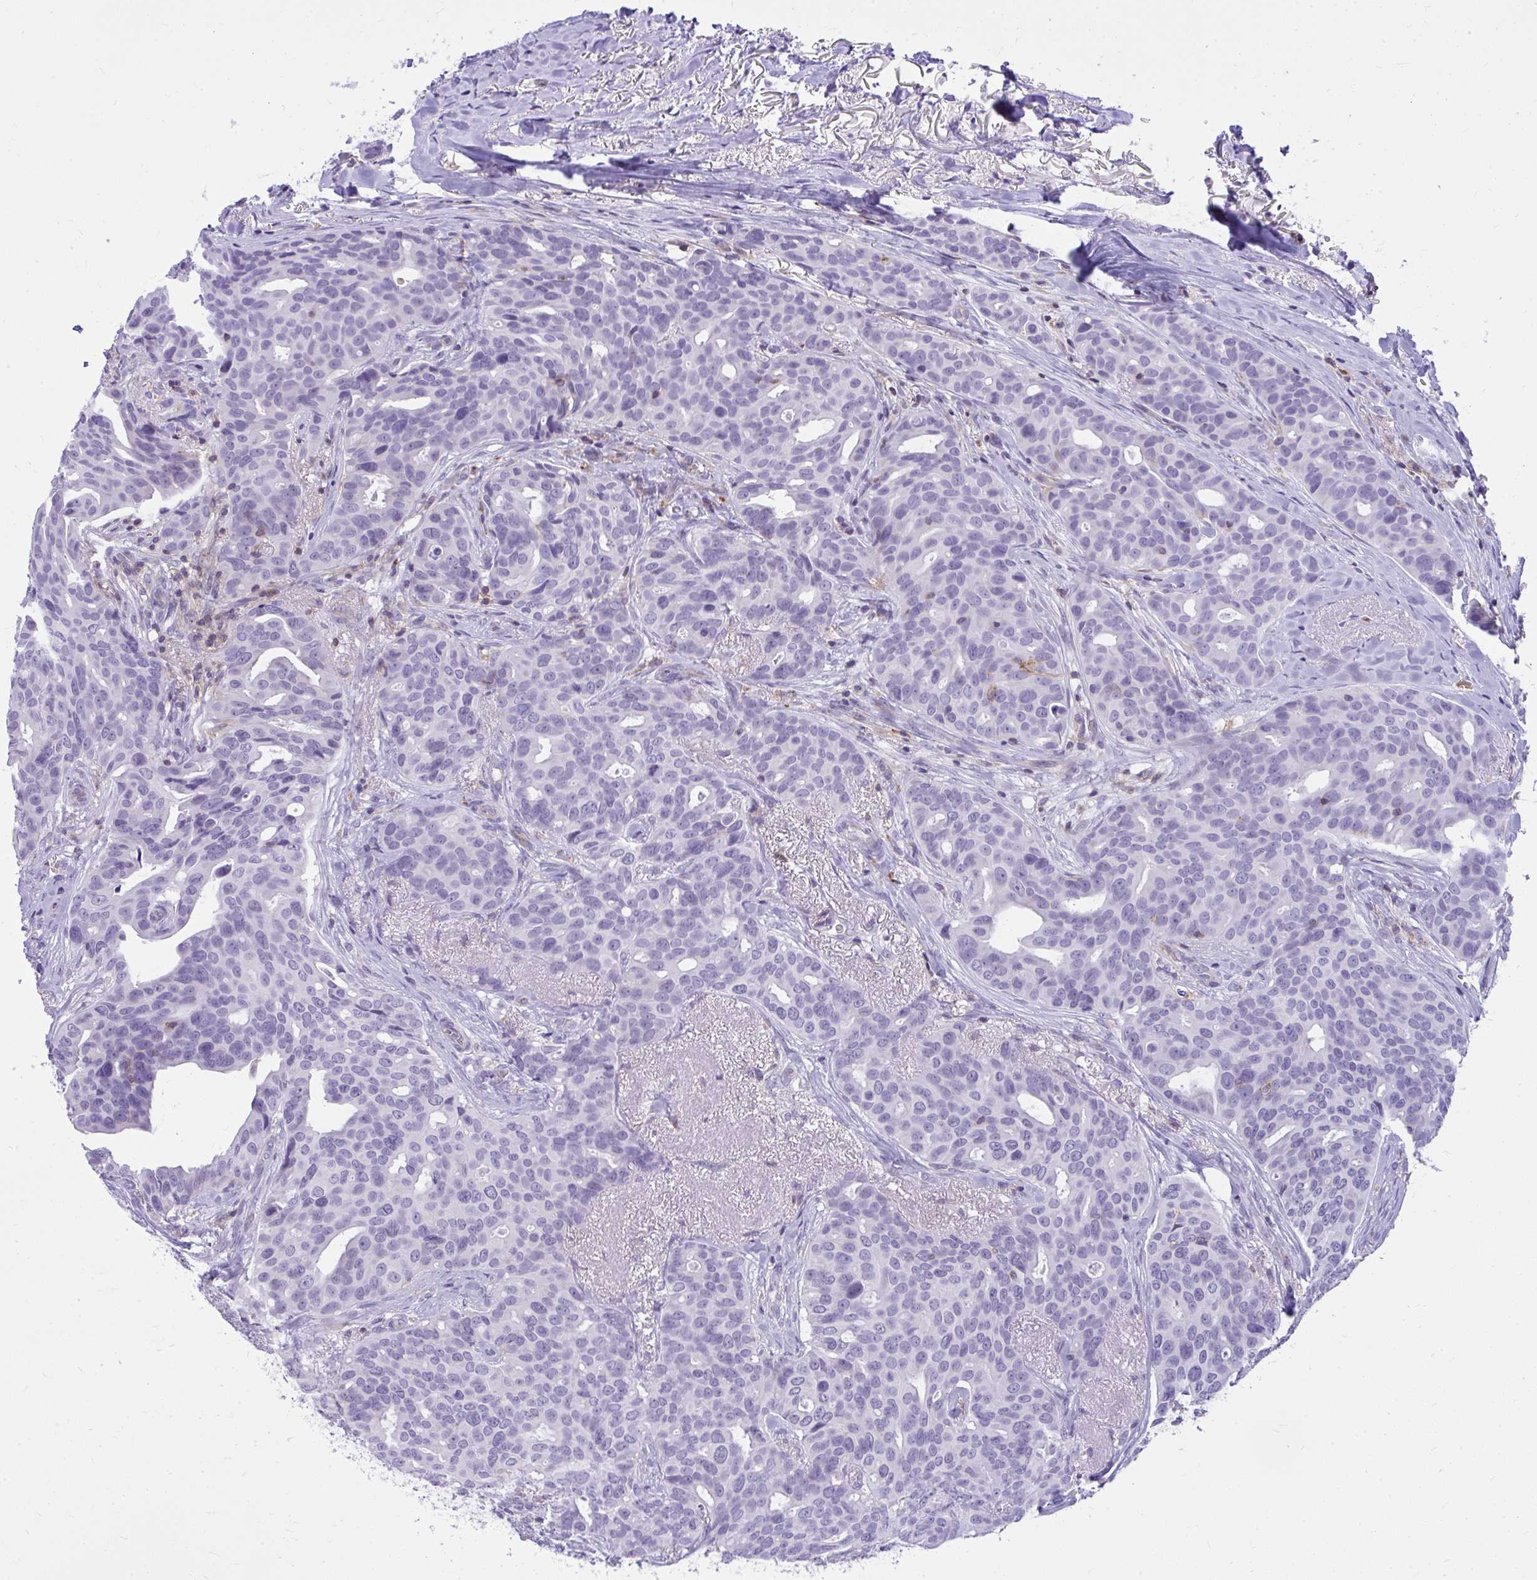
{"staining": {"intensity": "negative", "quantity": "none", "location": "none"}, "tissue": "breast cancer", "cell_type": "Tumor cells", "image_type": "cancer", "snomed": [{"axis": "morphology", "description": "Duct carcinoma"}, {"axis": "topography", "description": "Breast"}], "caption": "Micrograph shows no significant protein staining in tumor cells of breast infiltrating ductal carcinoma.", "gene": "GPRIN3", "patient": {"sex": "female", "age": 54}}